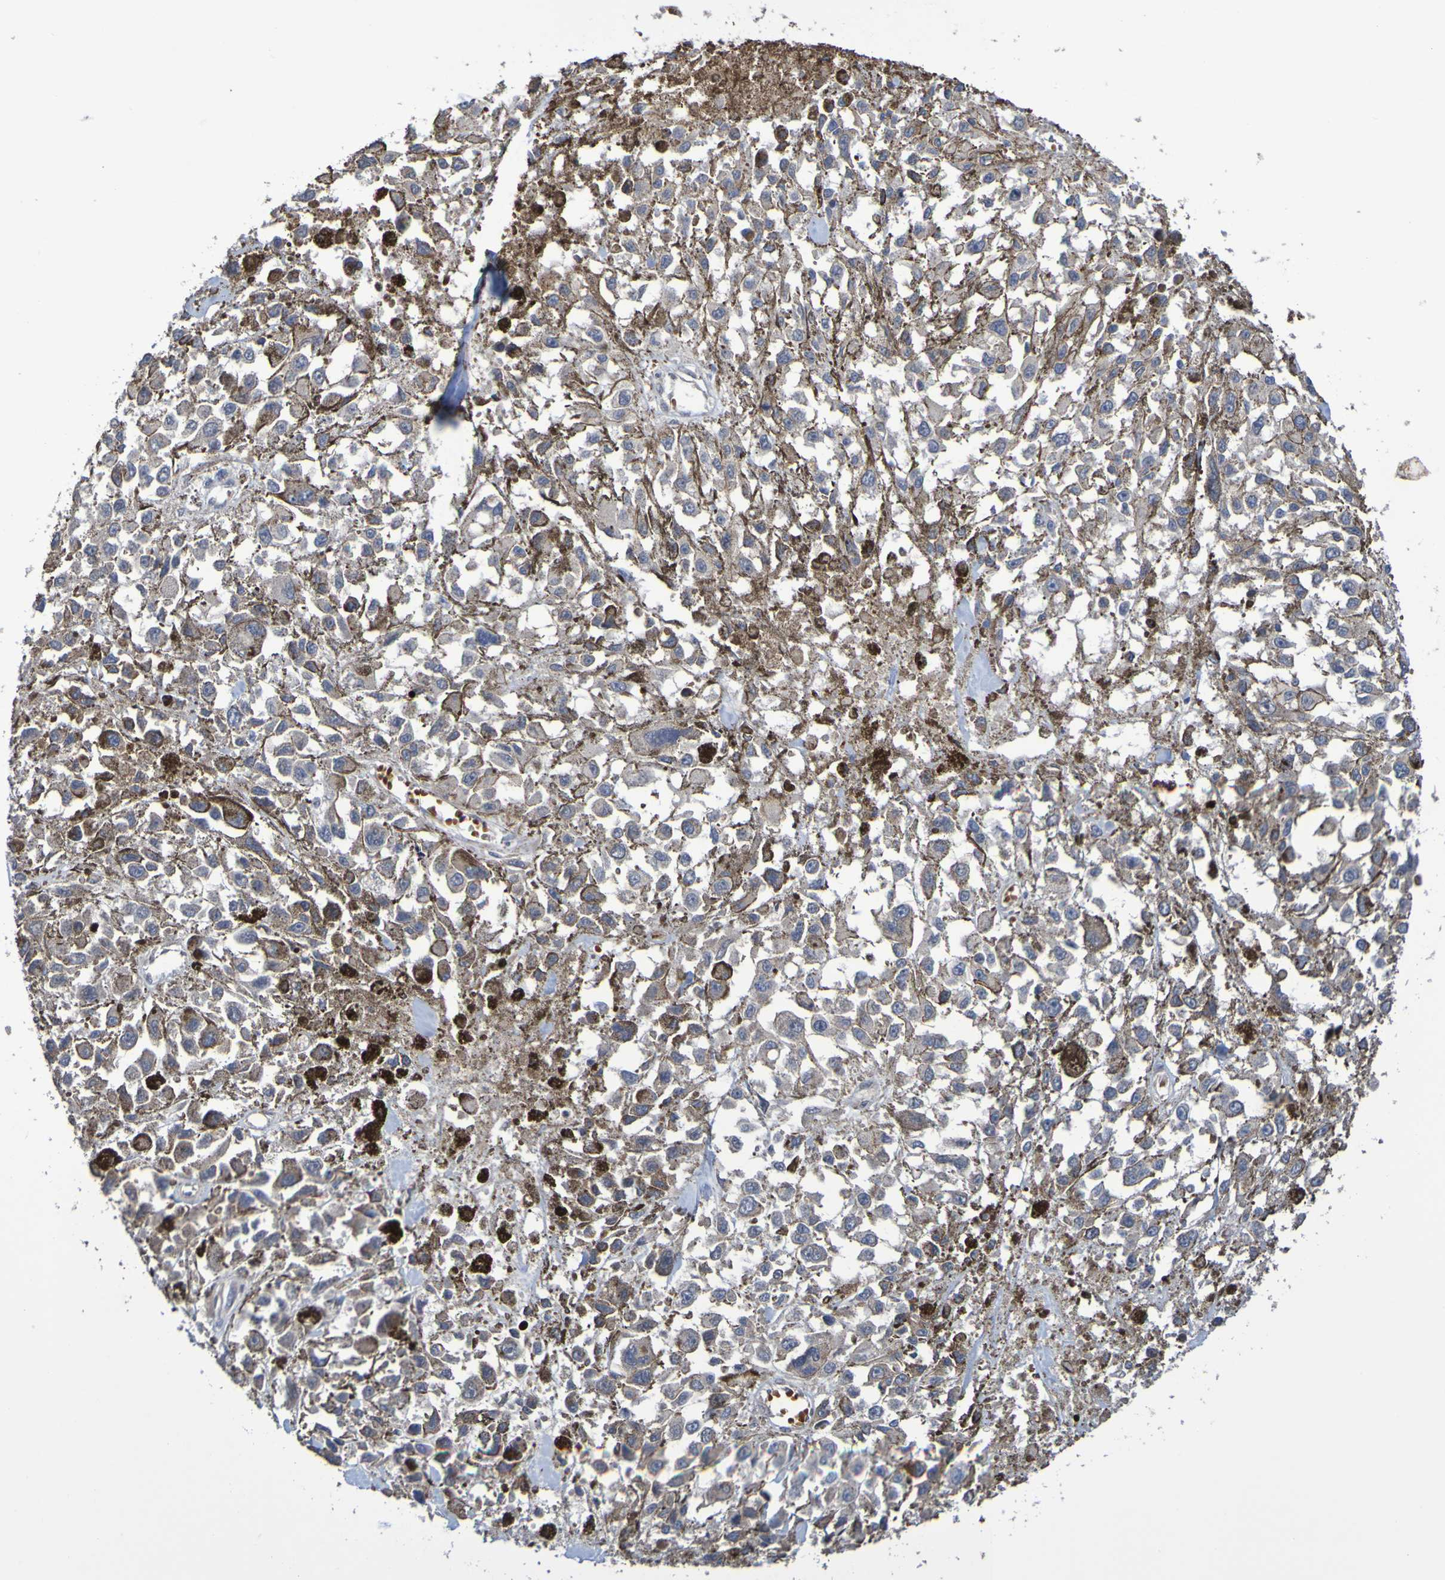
{"staining": {"intensity": "weak", "quantity": ">75%", "location": "cytoplasmic/membranous"}, "tissue": "melanoma", "cell_type": "Tumor cells", "image_type": "cancer", "snomed": [{"axis": "morphology", "description": "Malignant melanoma, Metastatic site"}, {"axis": "topography", "description": "Lymph node"}], "caption": "The micrograph shows immunohistochemical staining of malignant melanoma (metastatic site). There is weak cytoplasmic/membranous positivity is appreciated in about >75% of tumor cells.", "gene": "UCN", "patient": {"sex": "male", "age": 59}}